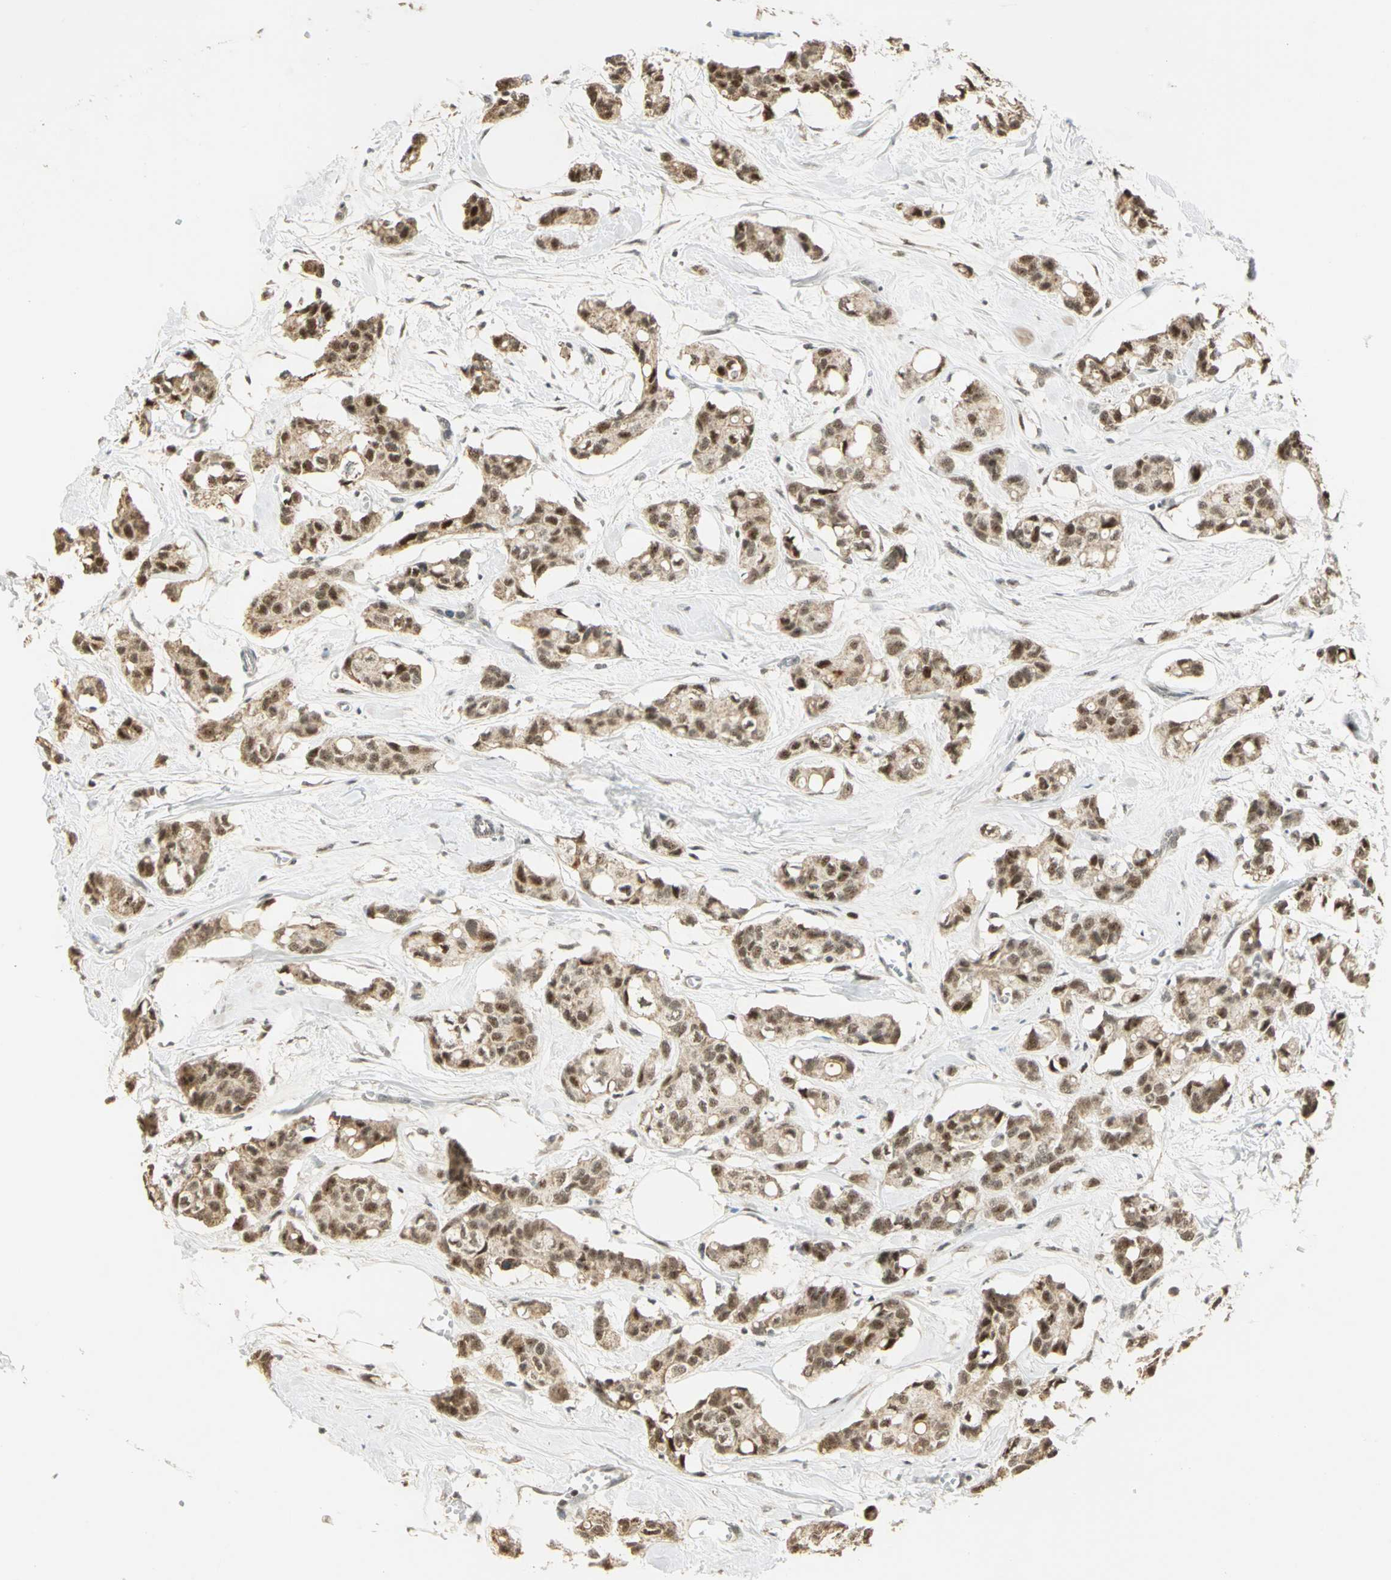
{"staining": {"intensity": "moderate", "quantity": ">75%", "location": "cytoplasmic/membranous,nuclear"}, "tissue": "breast cancer", "cell_type": "Tumor cells", "image_type": "cancer", "snomed": [{"axis": "morphology", "description": "Duct carcinoma"}, {"axis": "topography", "description": "Breast"}], "caption": "Immunohistochemistry (DAB) staining of intraductal carcinoma (breast) displays moderate cytoplasmic/membranous and nuclear protein staining in about >75% of tumor cells. The staining was performed using DAB, with brown indicating positive protein expression. Nuclei are stained blue with hematoxylin.", "gene": "CCNT1", "patient": {"sex": "female", "age": 84}}